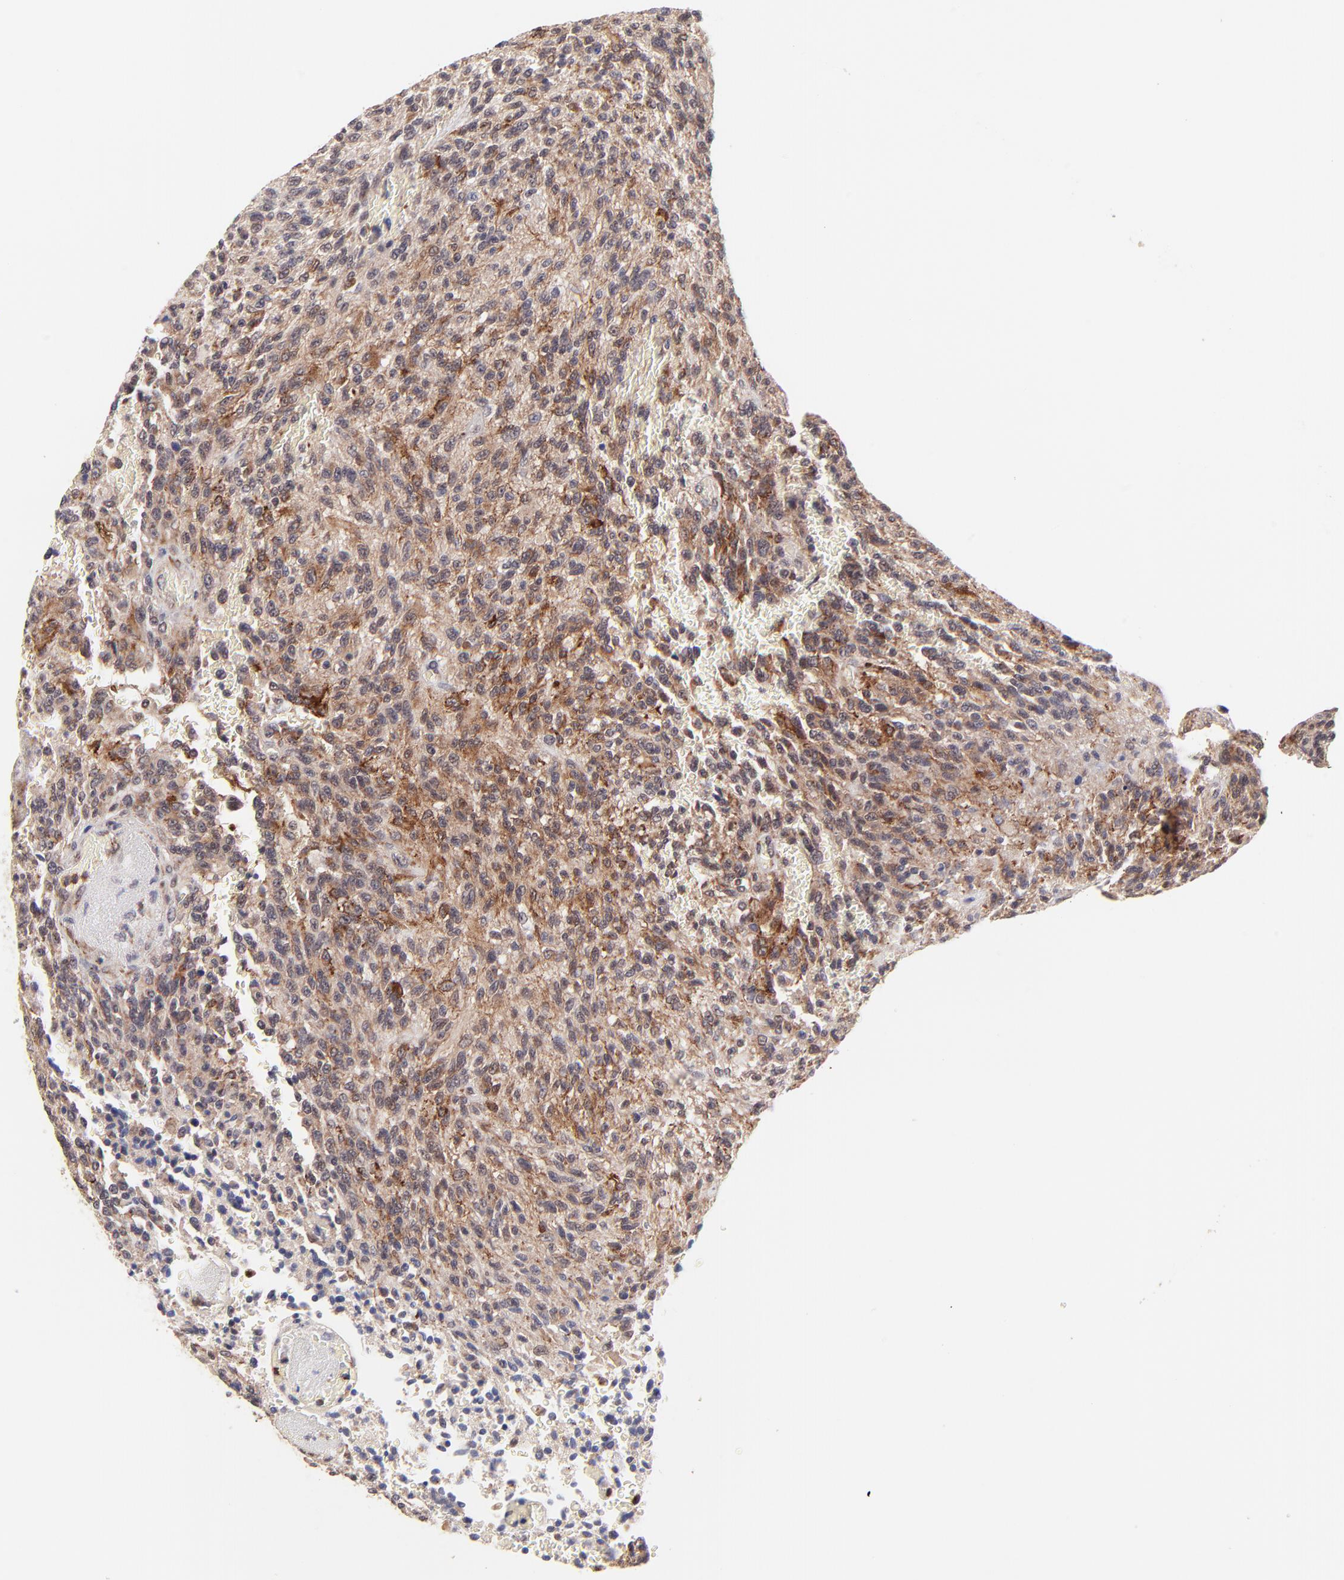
{"staining": {"intensity": "weak", "quantity": "25%-75%", "location": "nuclear"}, "tissue": "glioma", "cell_type": "Tumor cells", "image_type": "cancer", "snomed": [{"axis": "morphology", "description": "Normal tissue, NOS"}, {"axis": "morphology", "description": "Glioma, malignant, High grade"}, {"axis": "topography", "description": "Cerebral cortex"}], "caption": "The micrograph displays a brown stain indicating the presence of a protein in the nuclear of tumor cells in glioma.", "gene": "MED12", "patient": {"sex": "male", "age": 56}}